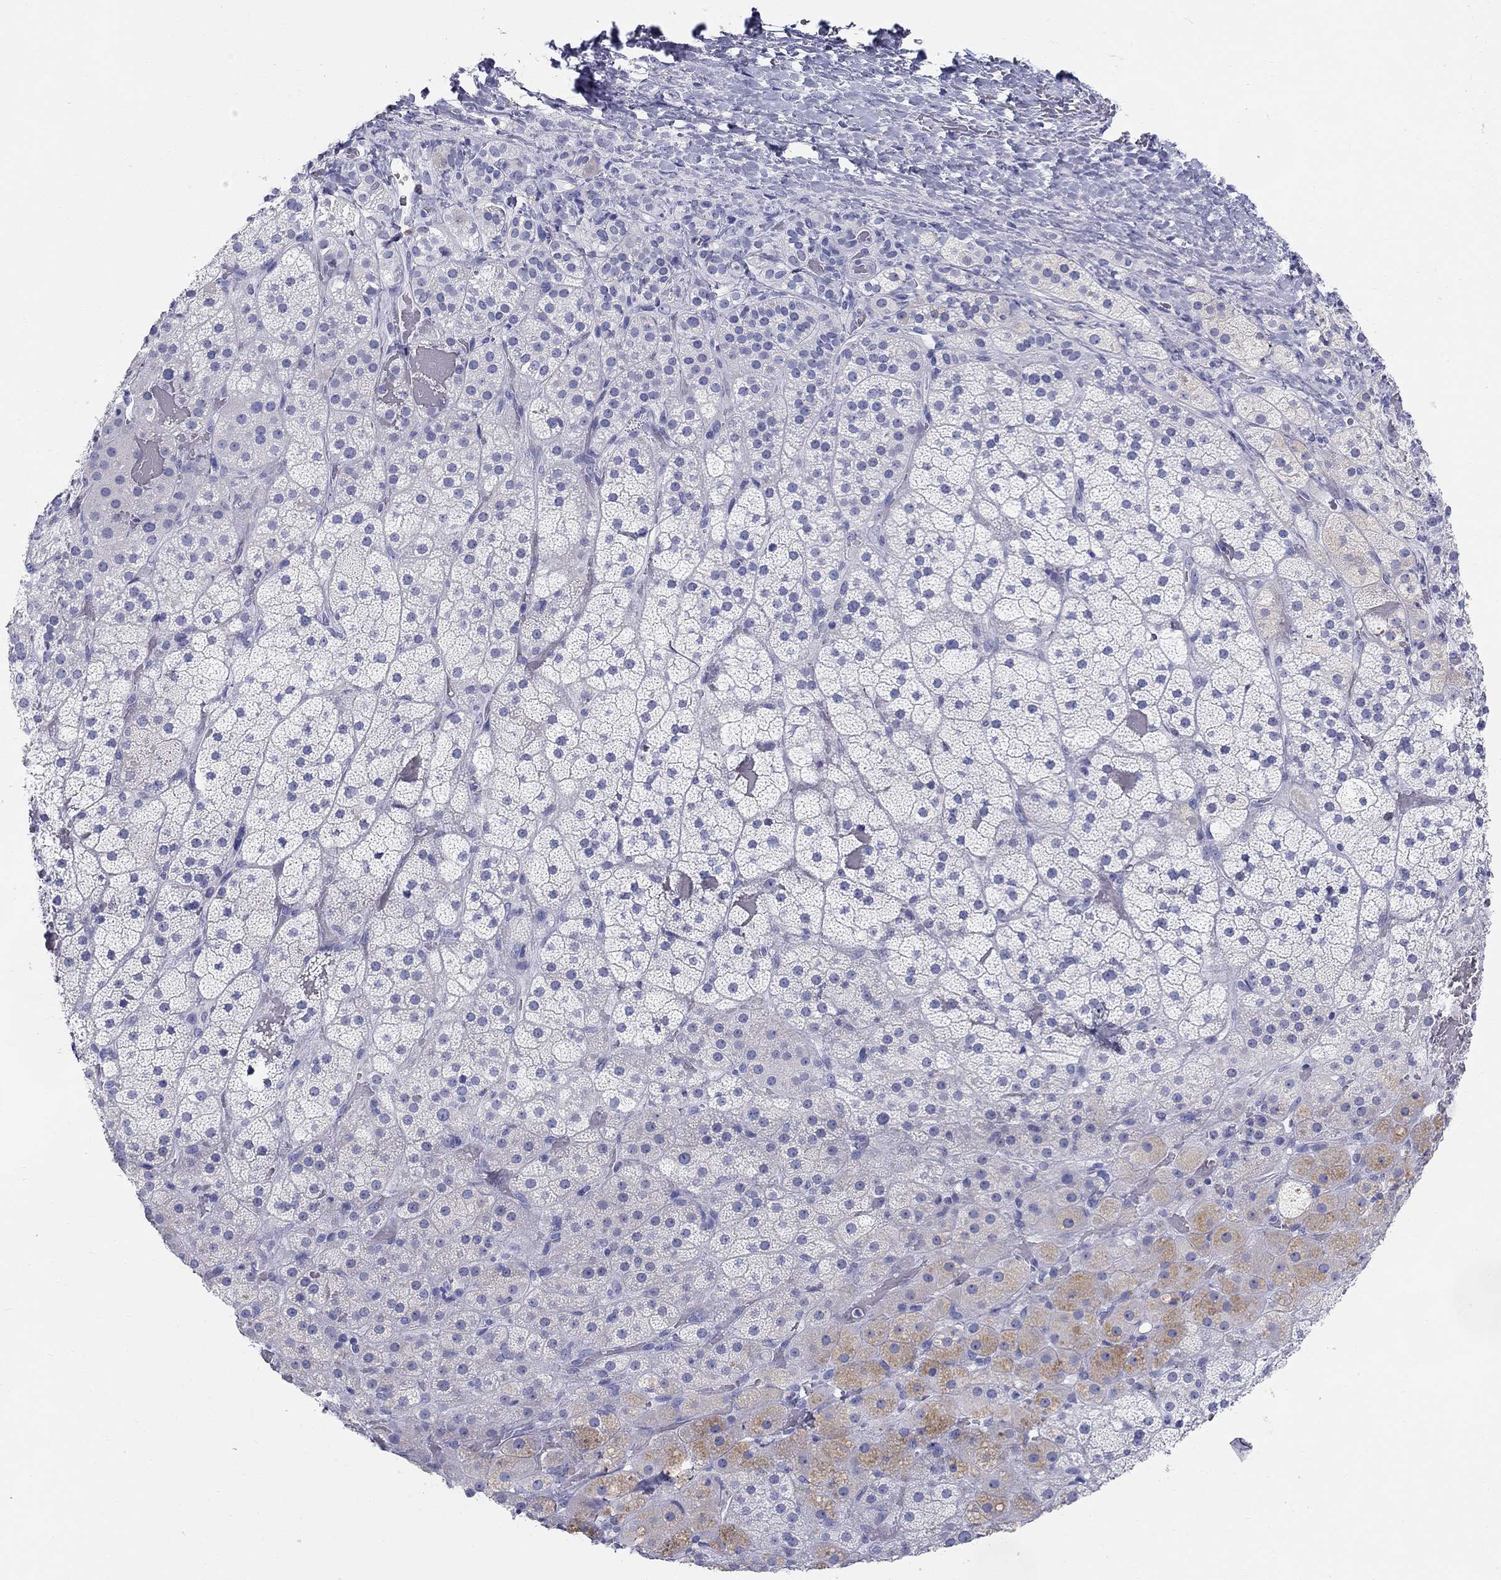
{"staining": {"intensity": "weak", "quantity": "<25%", "location": "cytoplasmic/membranous"}, "tissue": "adrenal gland", "cell_type": "Glandular cells", "image_type": "normal", "snomed": [{"axis": "morphology", "description": "Normal tissue, NOS"}, {"axis": "topography", "description": "Adrenal gland"}], "caption": "Immunohistochemistry (IHC) histopathology image of benign adrenal gland: adrenal gland stained with DAB (3,3'-diaminobenzidine) exhibits no significant protein expression in glandular cells.", "gene": "LAMP5", "patient": {"sex": "male", "age": 57}}